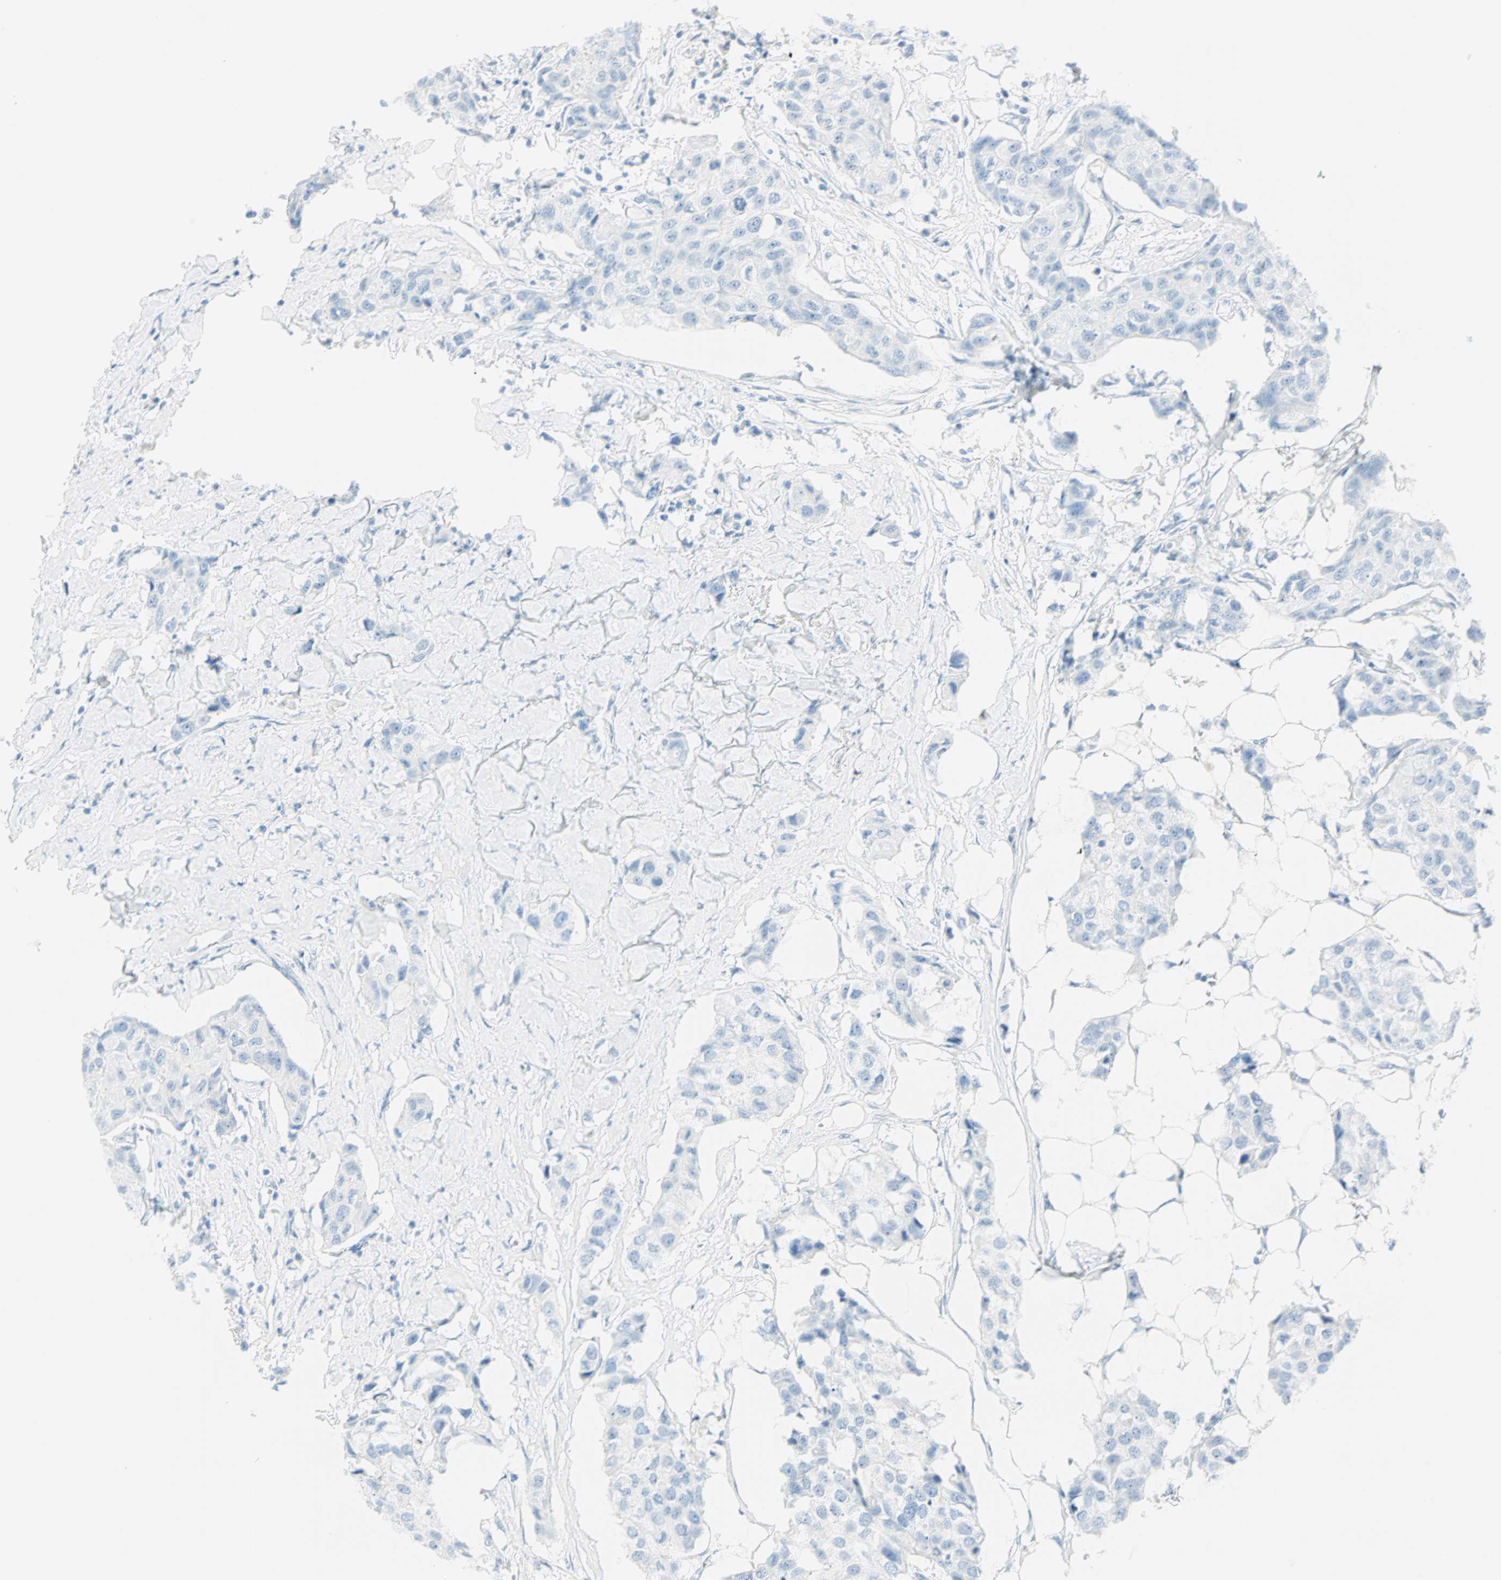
{"staining": {"intensity": "negative", "quantity": "none", "location": "none"}, "tissue": "breast cancer", "cell_type": "Tumor cells", "image_type": "cancer", "snomed": [{"axis": "morphology", "description": "Duct carcinoma"}, {"axis": "topography", "description": "Breast"}], "caption": "Immunohistochemical staining of human breast cancer (infiltrating ductal carcinoma) exhibits no significant expression in tumor cells.", "gene": "NES", "patient": {"sex": "female", "age": 80}}